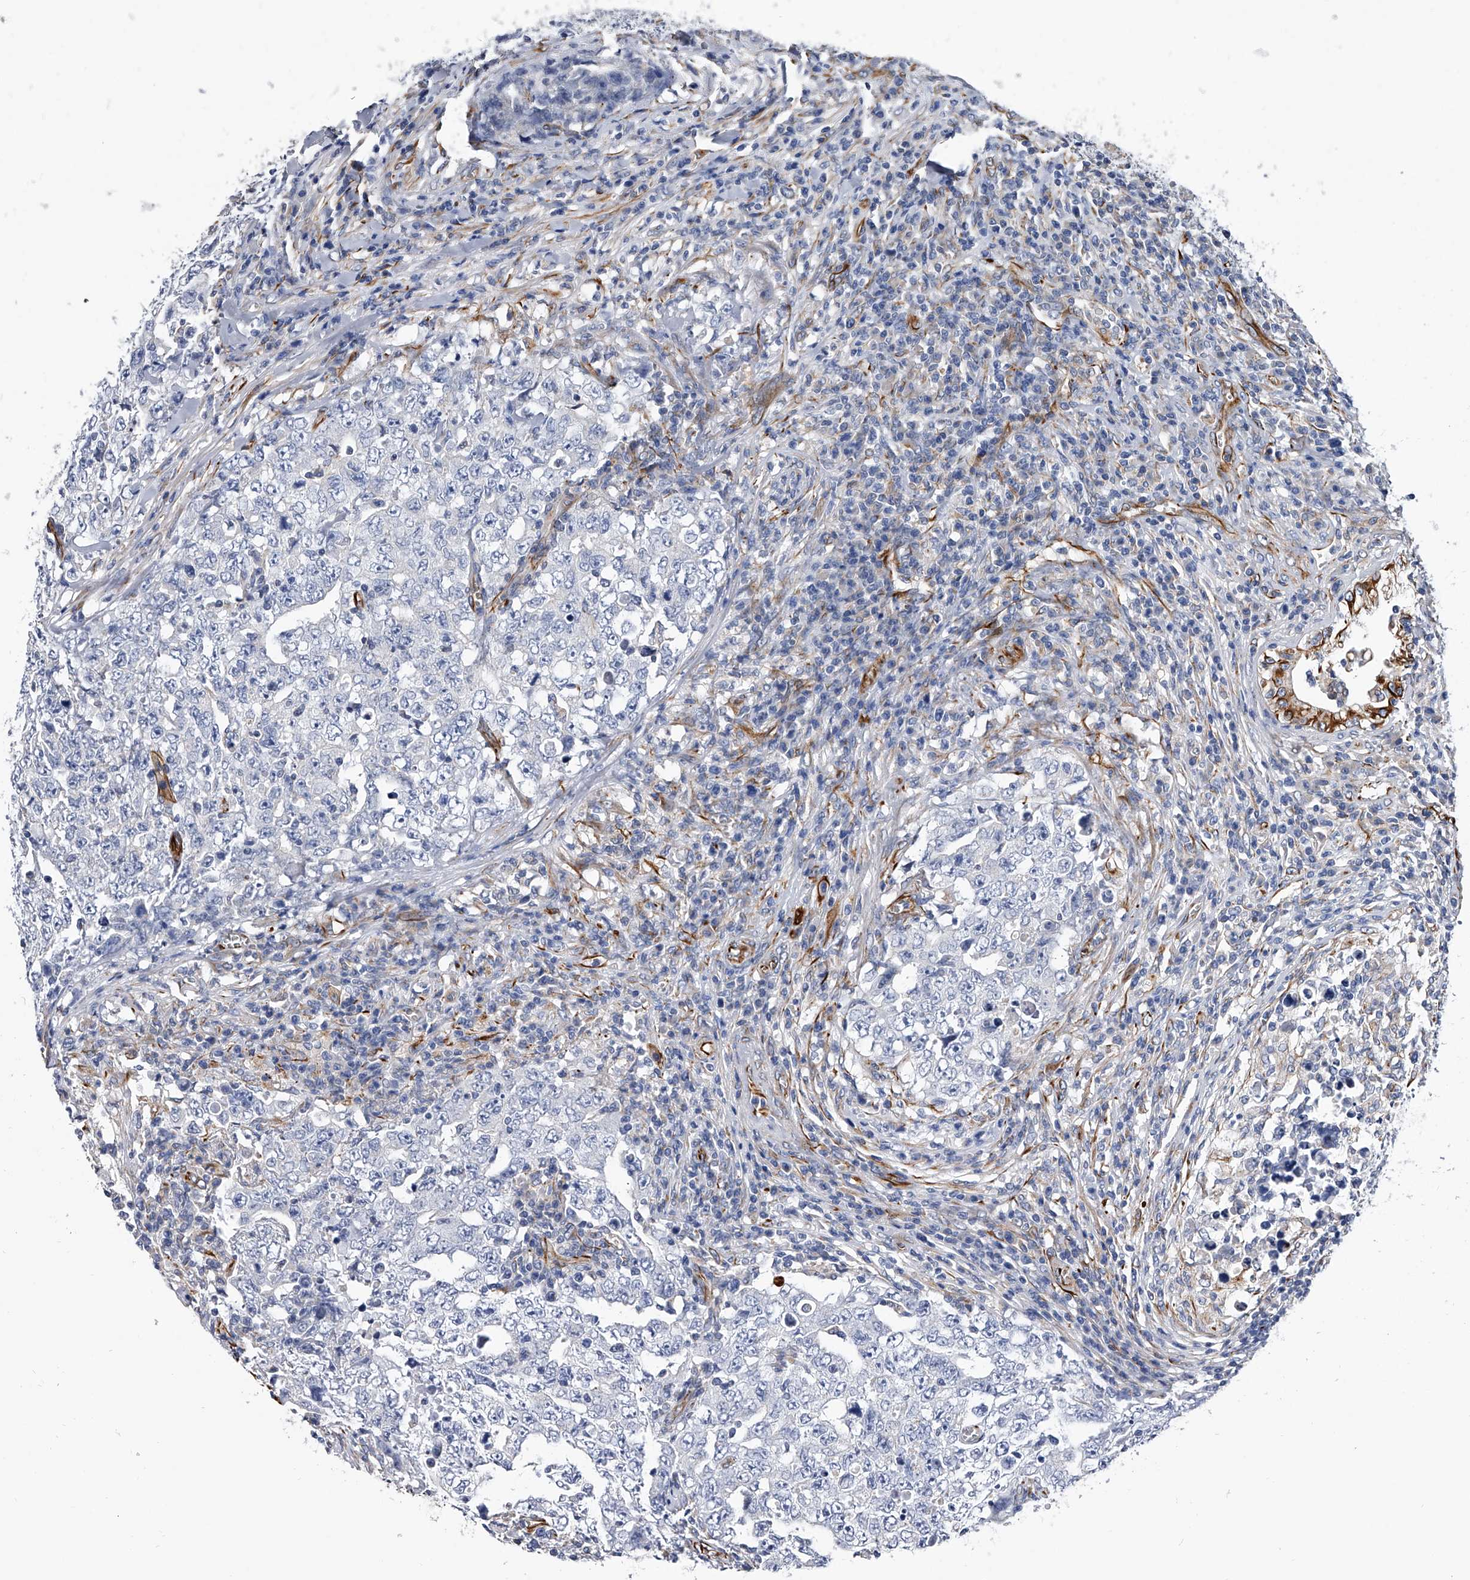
{"staining": {"intensity": "negative", "quantity": "none", "location": "none"}, "tissue": "testis cancer", "cell_type": "Tumor cells", "image_type": "cancer", "snomed": [{"axis": "morphology", "description": "Carcinoma, Embryonal, NOS"}, {"axis": "topography", "description": "Testis"}], "caption": "IHC image of neoplastic tissue: testis cancer (embryonal carcinoma) stained with DAB shows no significant protein expression in tumor cells. (DAB (3,3'-diaminobenzidine) IHC with hematoxylin counter stain).", "gene": "EFCAB7", "patient": {"sex": "male", "age": 26}}